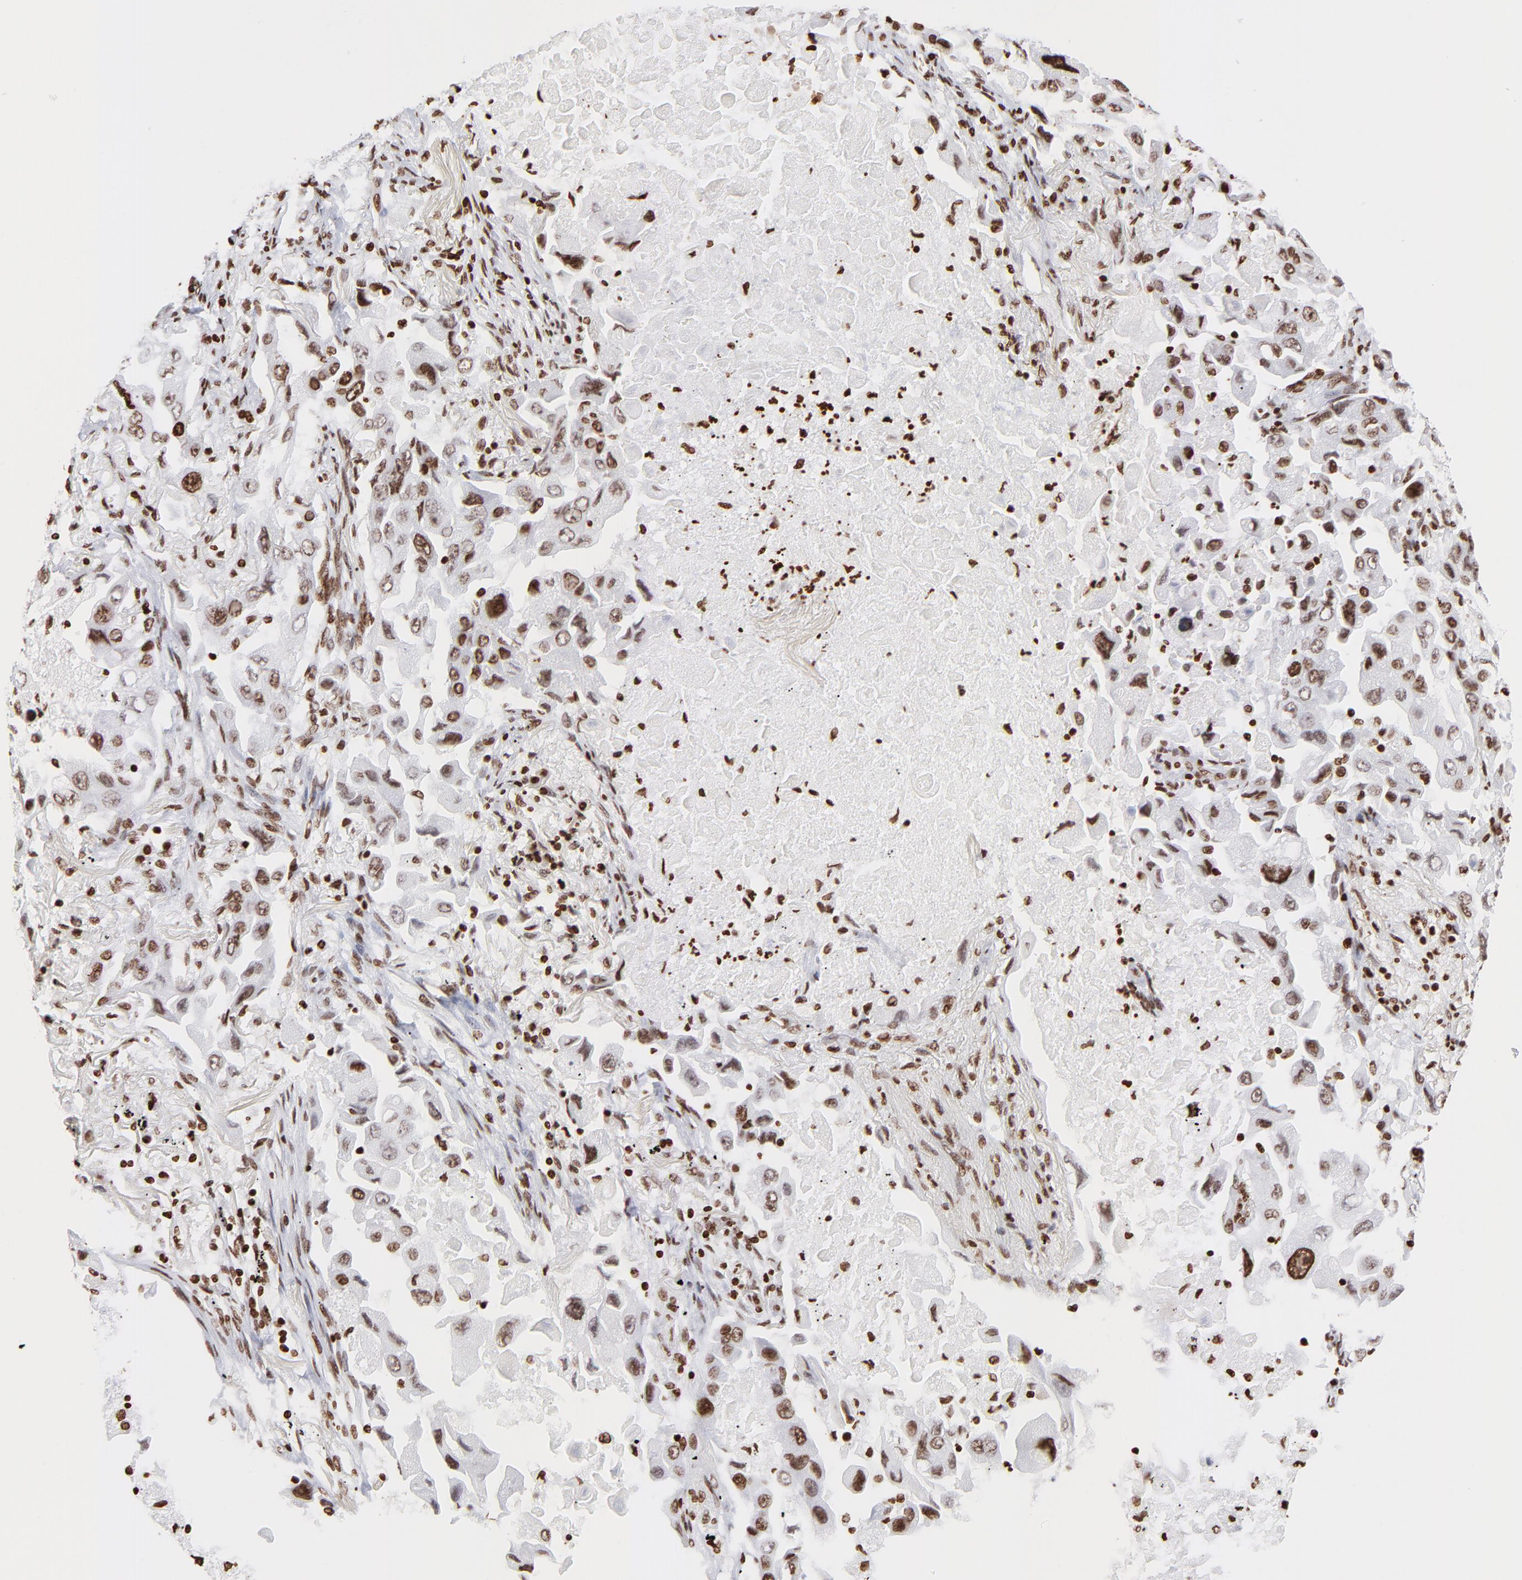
{"staining": {"intensity": "moderate", "quantity": ">75%", "location": "nuclear"}, "tissue": "lung cancer", "cell_type": "Tumor cells", "image_type": "cancer", "snomed": [{"axis": "morphology", "description": "Adenocarcinoma, NOS"}, {"axis": "topography", "description": "Lung"}], "caption": "Moderate nuclear protein staining is identified in approximately >75% of tumor cells in lung cancer.", "gene": "RTL4", "patient": {"sex": "female", "age": 65}}